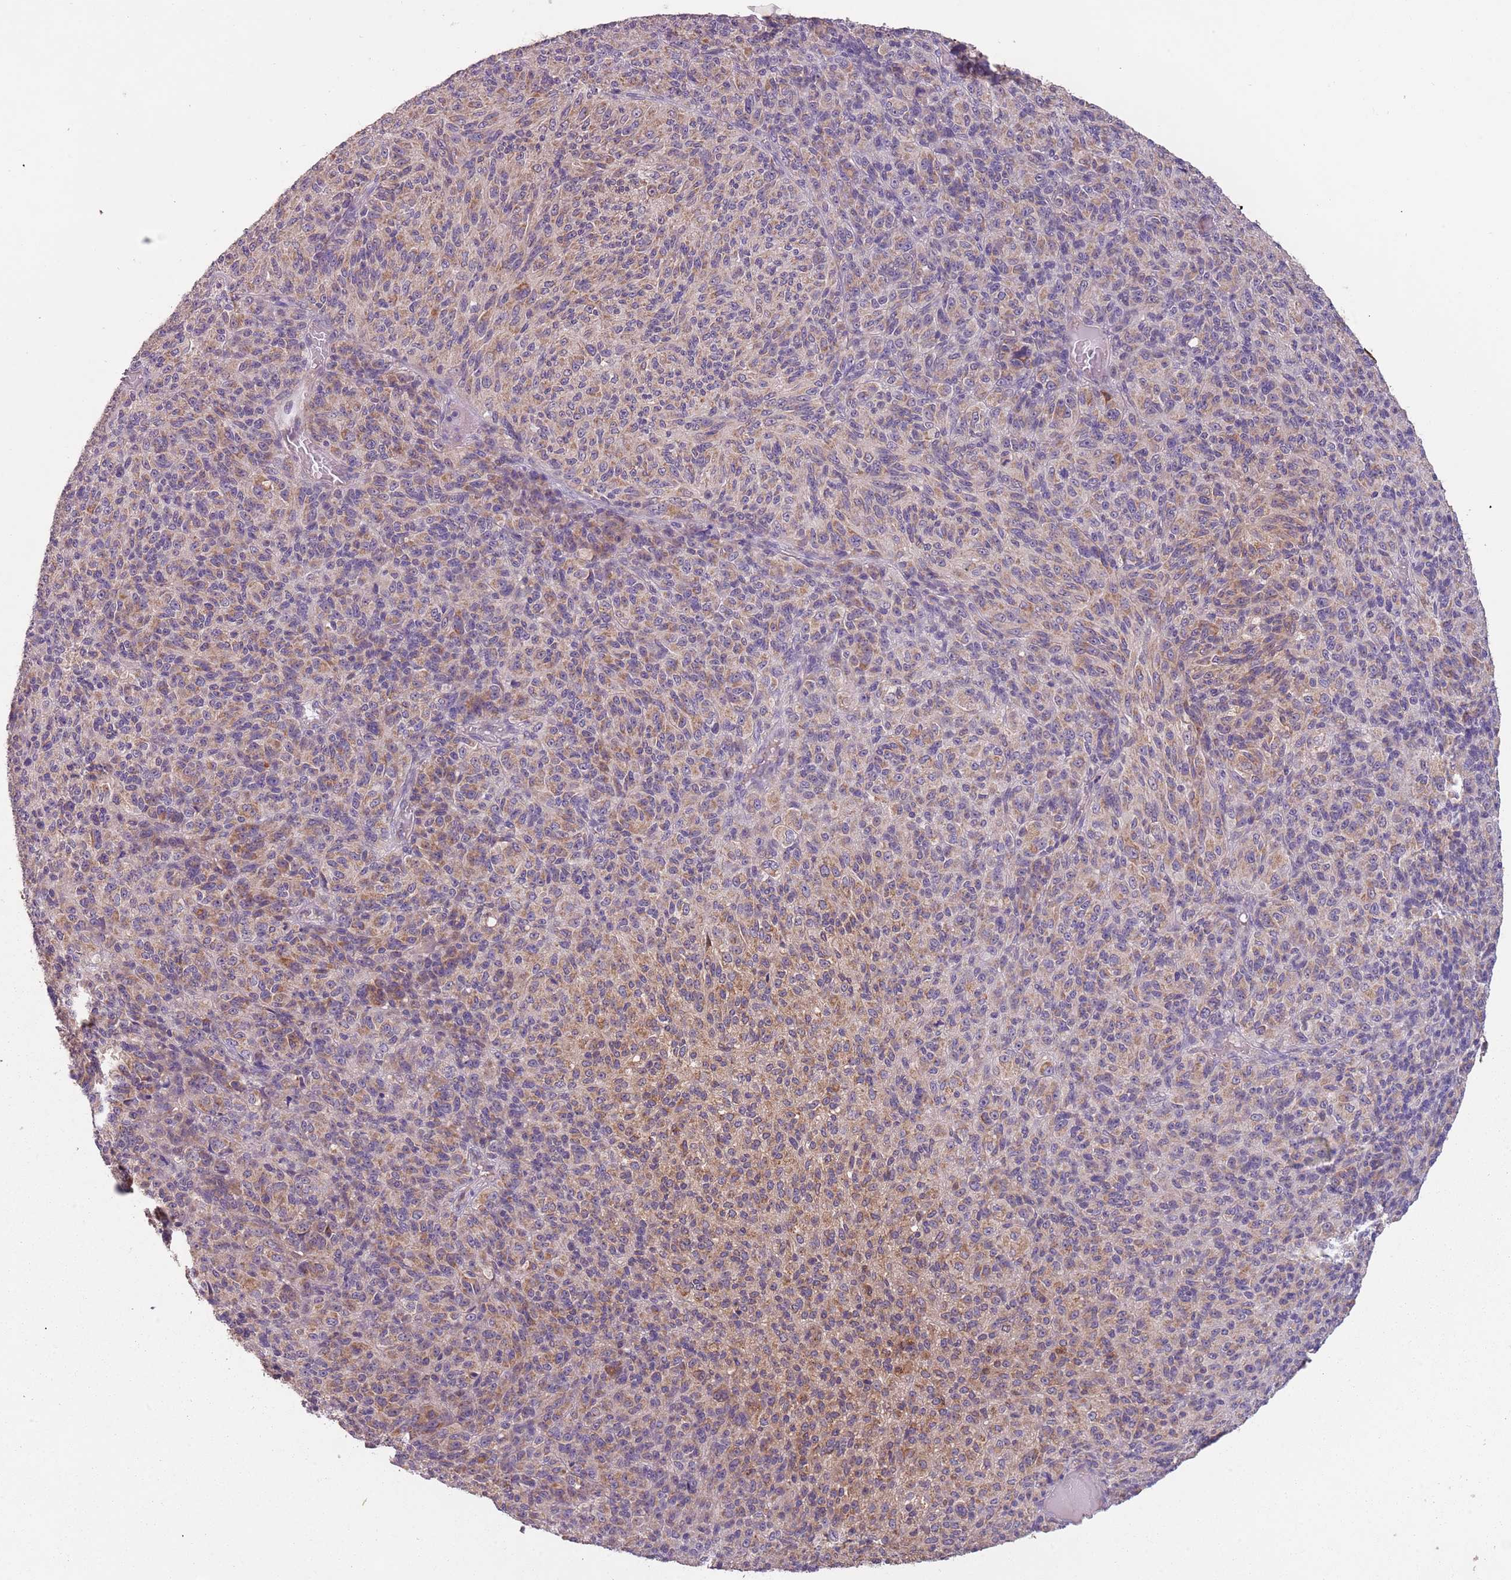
{"staining": {"intensity": "moderate", "quantity": "25%-75%", "location": "cytoplasmic/membranous"}, "tissue": "melanoma", "cell_type": "Tumor cells", "image_type": "cancer", "snomed": [{"axis": "morphology", "description": "Malignant melanoma, Metastatic site"}, {"axis": "topography", "description": "Brain"}], "caption": "Melanoma stained with immunohistochemistry (IHC) exhibits moderate cytoplasmic/membranous expression in about 25%-75% of tumor cells. Immunohistochemistry (ihc) stains the protein in brown and the nuclei are stained blue.", "gene": "FECH", "patient": {"sex": "female", "age": 56}}